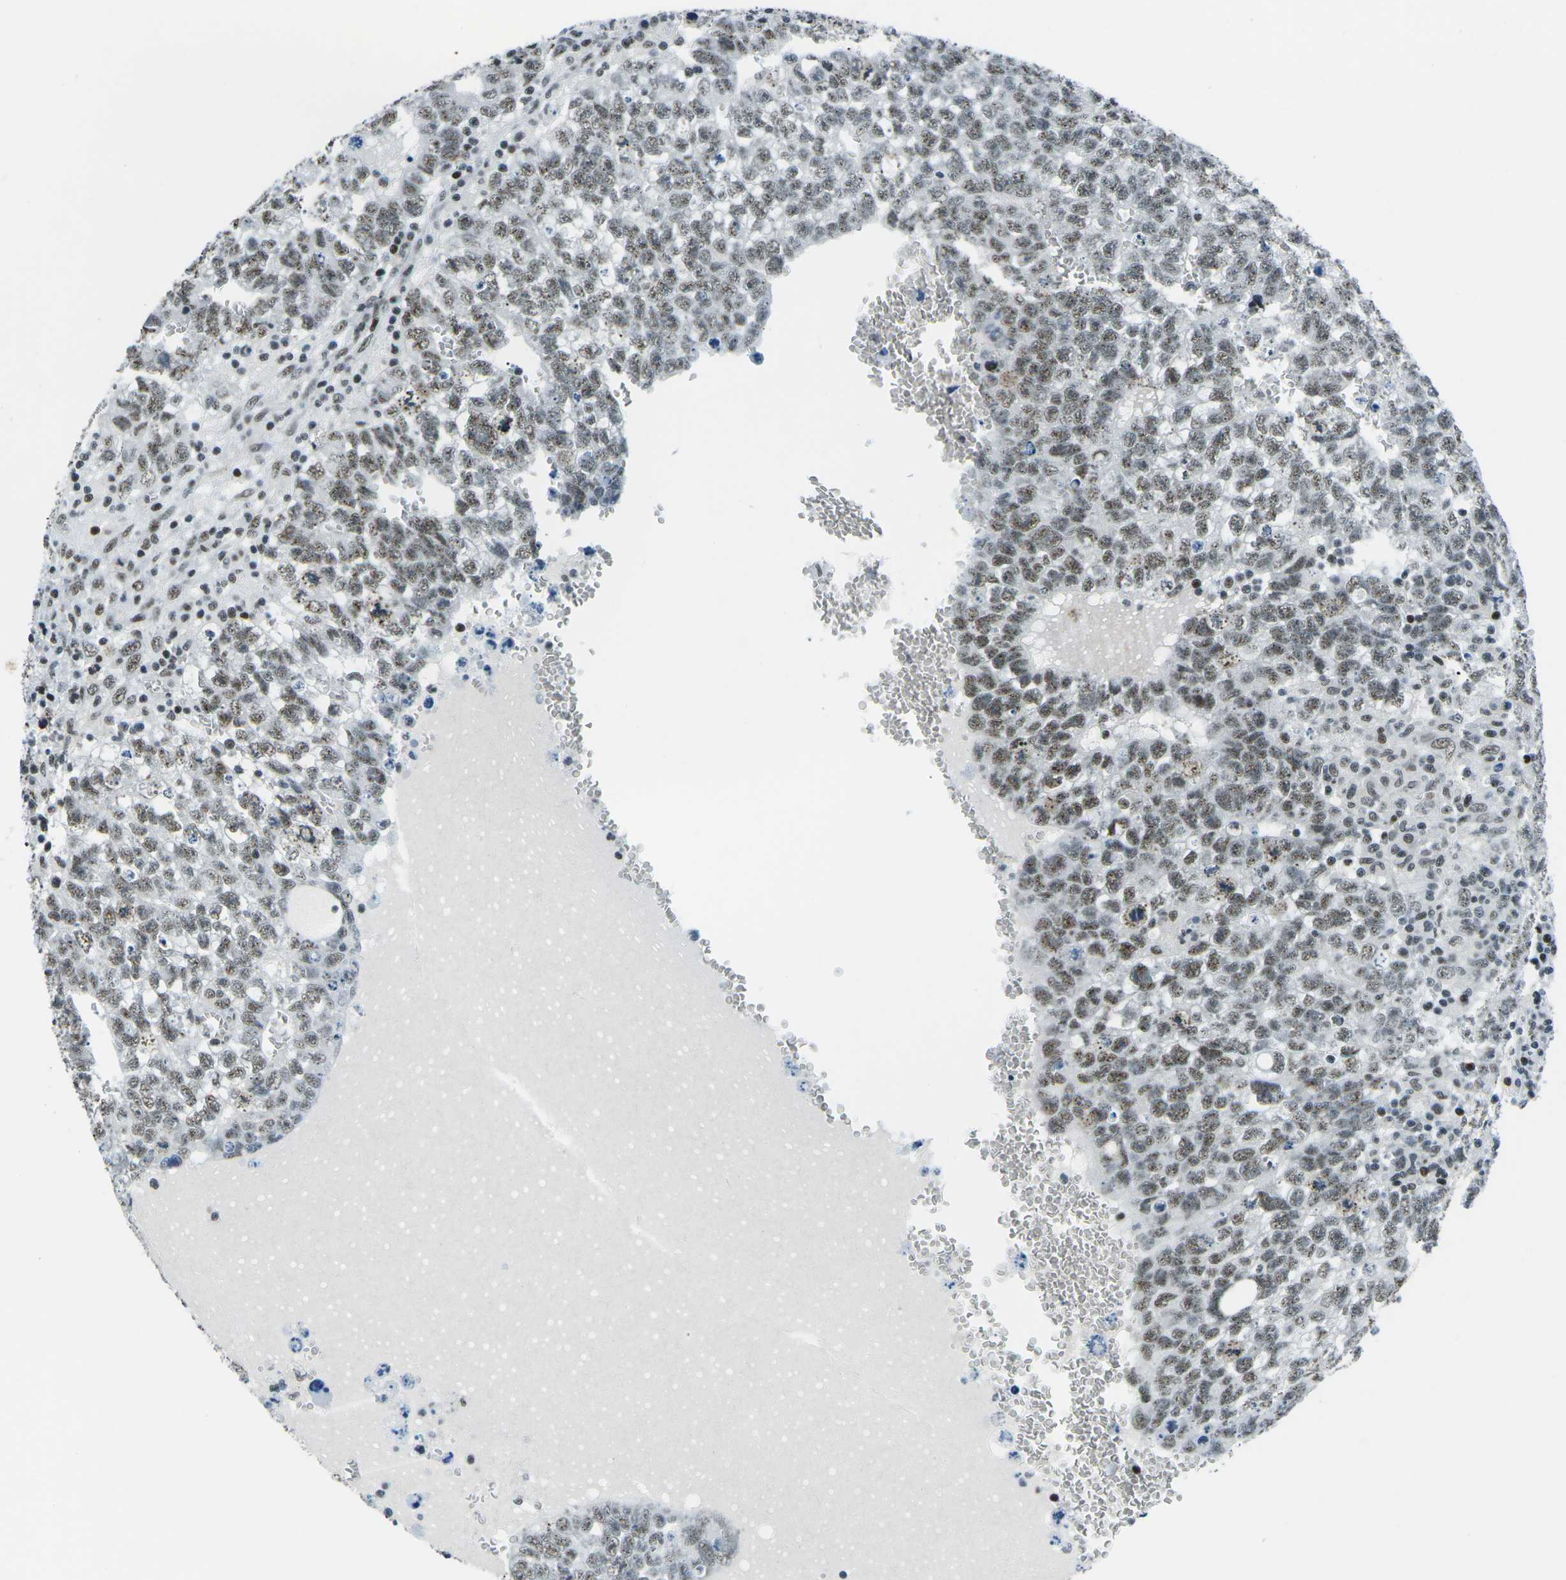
{"staining": {"intensity": "moderate", "quantity": "25%-75%", "location": "nuclear"}, "tissue": "testis cancer", "cell_type": "Tumor cells", "image_type": "cancer", "snomed": [{"axis": "morphology", "description": "Seminoma, NOS"}, {"axis": "morphology", "description": "Carcinoma, Embryonal, NOS"}, {"axis": "topography", "description": "Testis"}], "caption": "About 25%-75% of tumor cells in testis embryonal carcinoma exhibit moderate nuclear protein positivity as visualized by brown immunohistochemical staining.", "gene": "RBL2", "patient": {"sex": "male", "age": 38}}